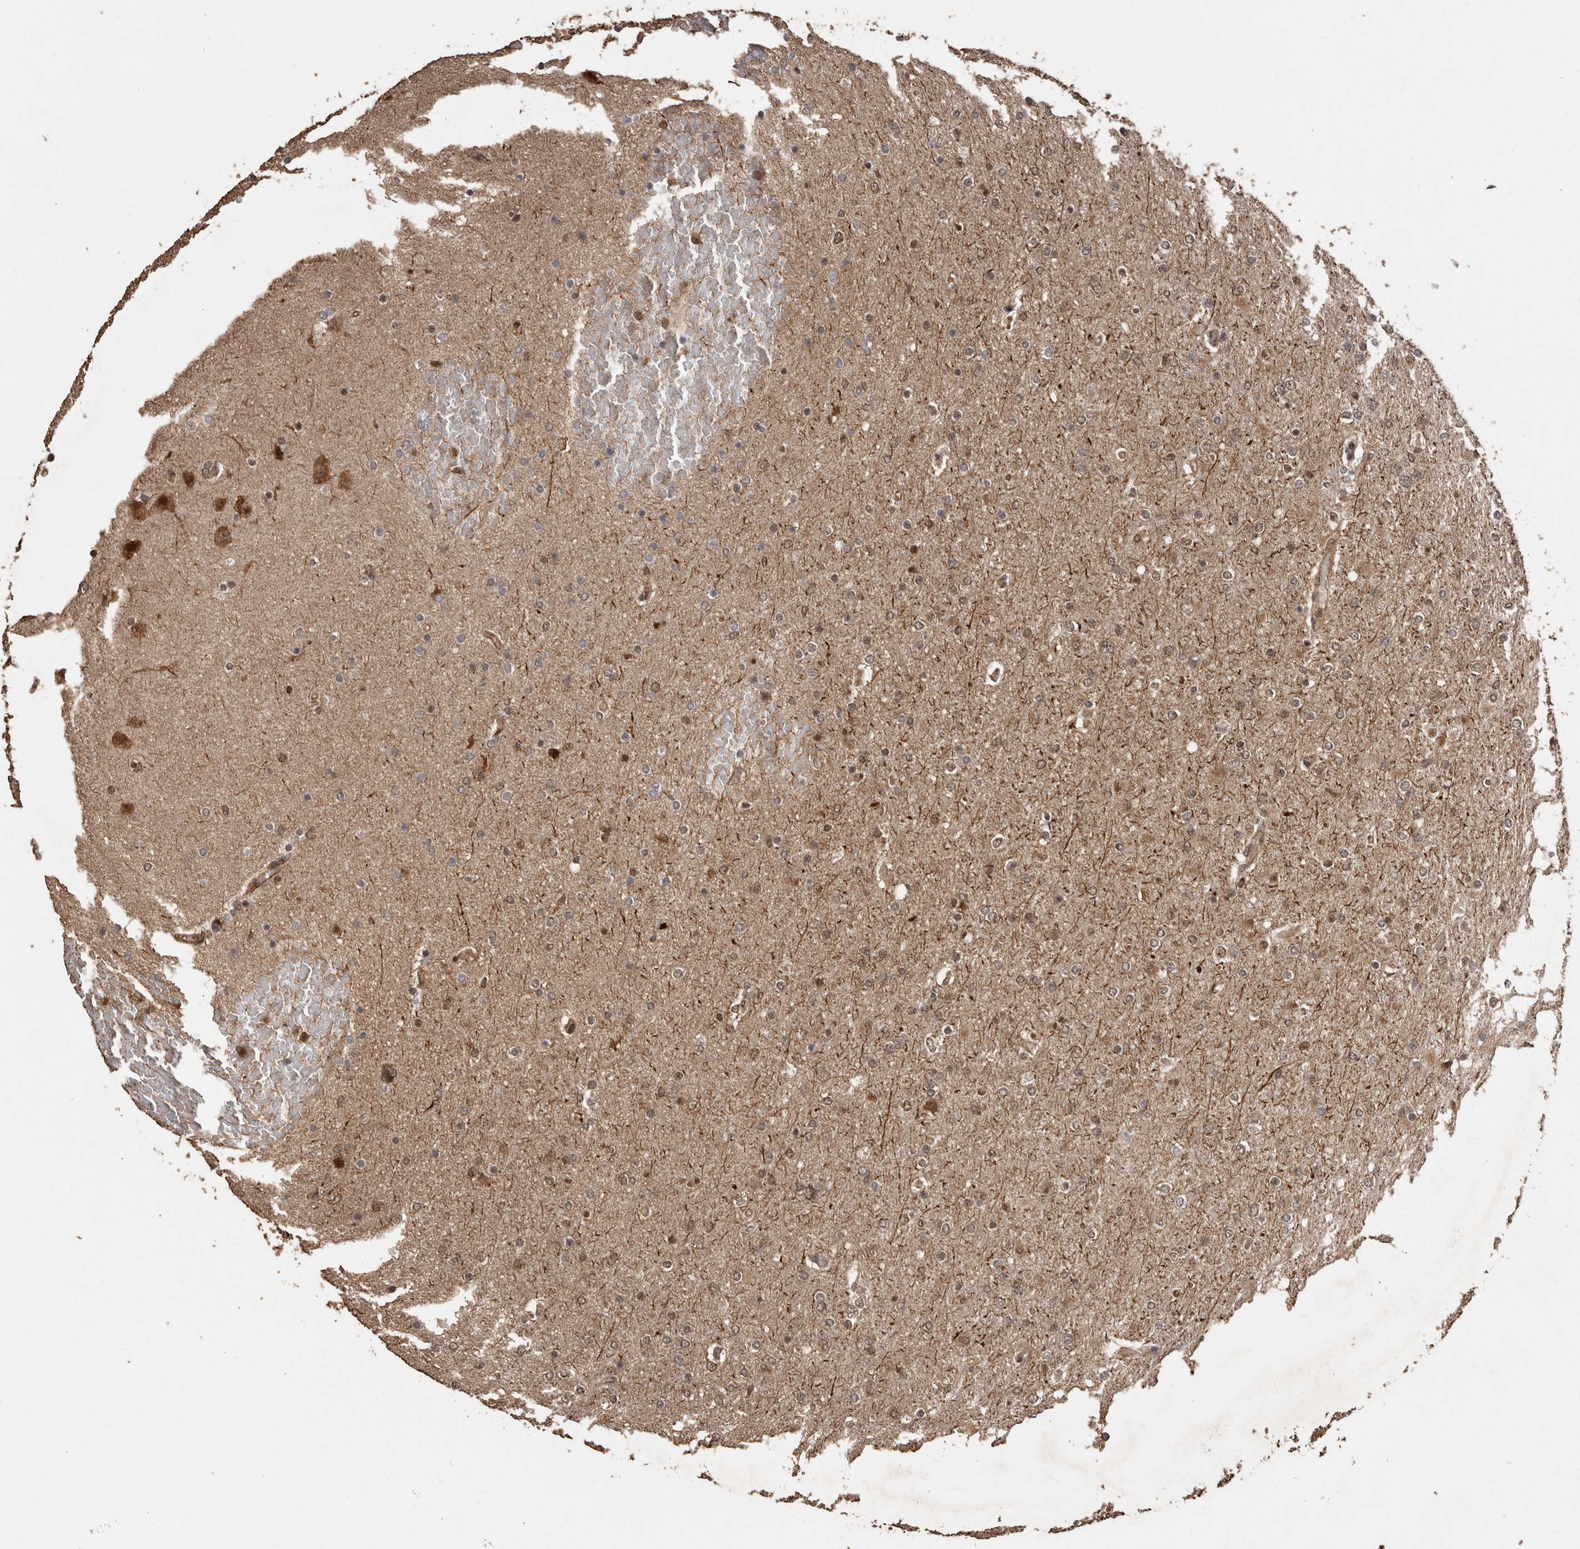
{"staining": {"intensity": "moderate", "quantity": "<25%", "location": "cytoplasmic/membranous"}, "tissue": "glioma", "cell_type": "Tumor cells", "image_type": "cancer", "snomed": [{"axis": "morphology", "description": "Glioma, malignant, High grade"}, {"axis": "topography", "description": "Cerebral cortex"}], "caption": "Glioma stained with a protein marker shows moderate staining in tumor cells.", "gene": "PINK1", "patient": {"sex": "female", "age": 36}}